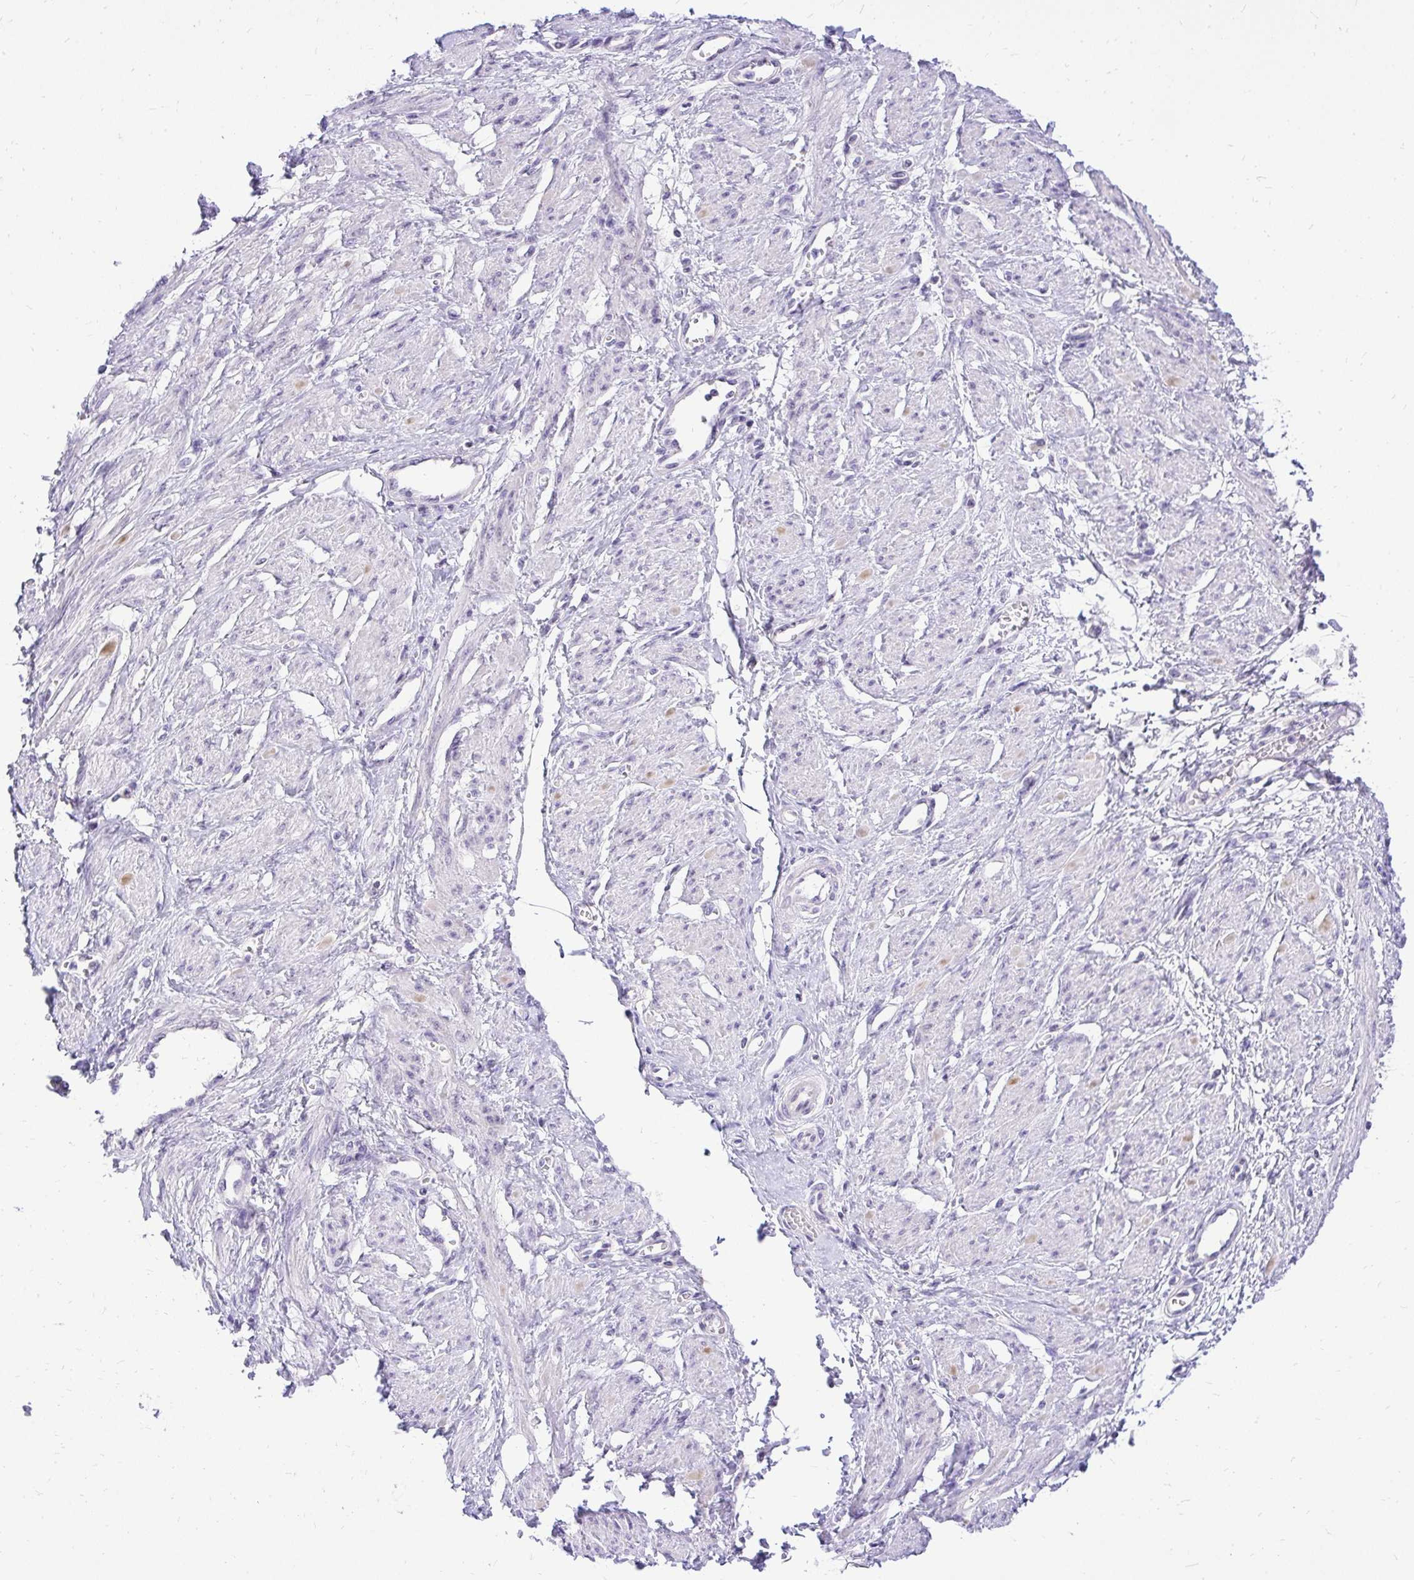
{"staining": {"intensity": "weak", "quantity": "<25%", "location": "nuclear"}, "tissue": "smooth muscle", "cell_type": "Smooth muscle cells", "image_type": "normal", "snomed": [{"axis": "morphology", "description": "Normal tissue, NOS"}, {"axis": "topography", "description": "Smooth muscle"}, {"axis": "topography", "description": "Uterus"}], "caption": "Protein analysis of benign smooth muscle shows no significant positivity in smooth muscle cells. (DAB (3,3'-diaminobenzidine) IHC, high magnification).", "gene": "NIFK", "patient": {"sex": "female", "age": 39}}